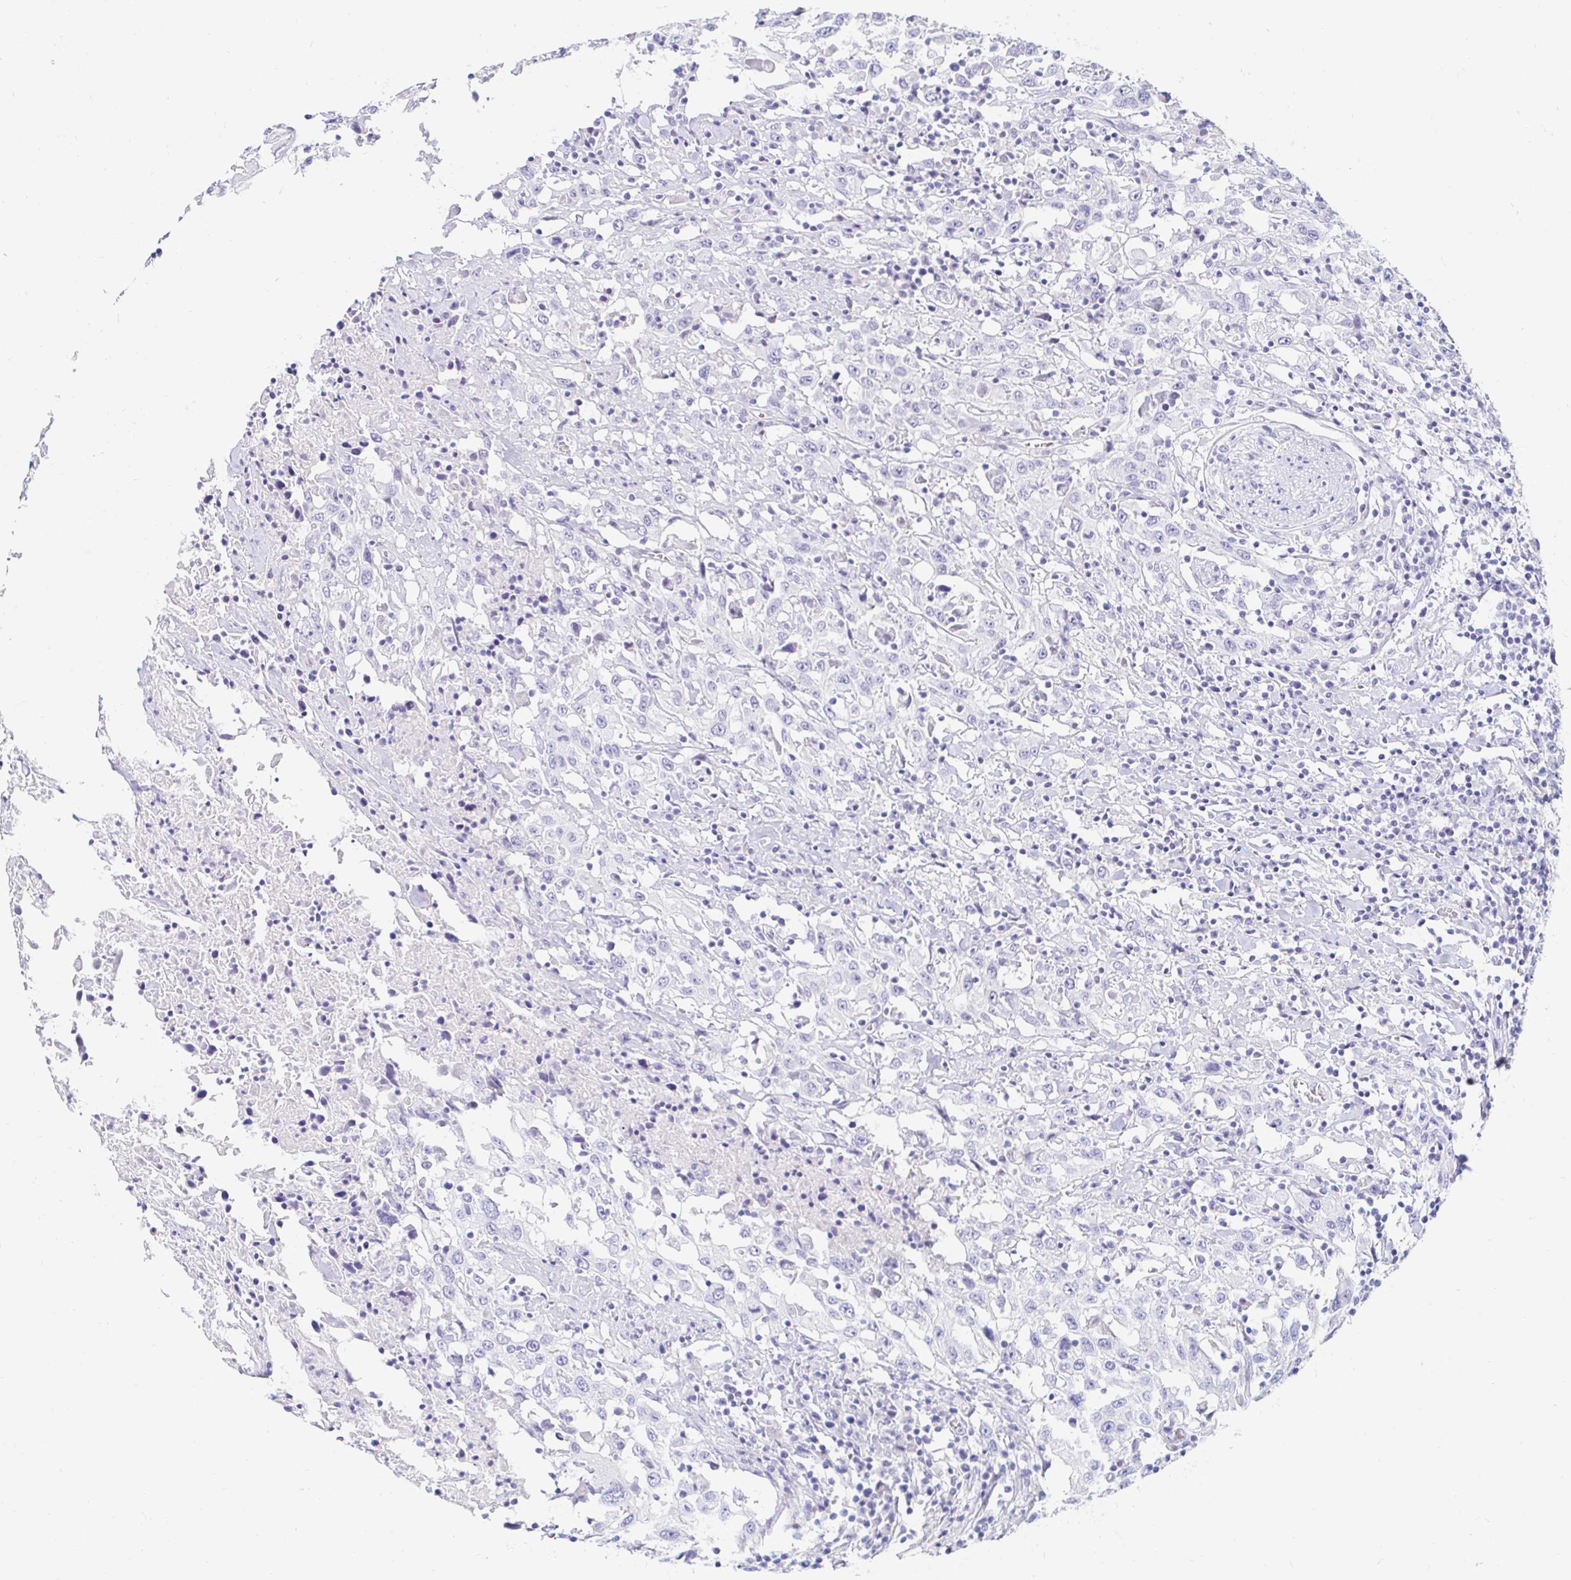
{"staining": {"intensity": "negative", "quantity": "none", "location": "none"}, "tissue": "urothelial cancer", "cell_type": "Tumor cells", "image_type": "cancer", "snomed": [{"axis": "morphology", "description": "Urothelial carcinoma, High grade"}, {"axis": "topography", "description": "Urinary bladder"}], "caption": "Immunohistochemistry image of urothelial carcinoma (high-grade) stained for a protein (brown), which demonstrates no expression in tumor cells. (IHC, brightfield microscopy, high magnification).", "gene": "TEX44", "patient": {"sex": "male", "age": 61}}